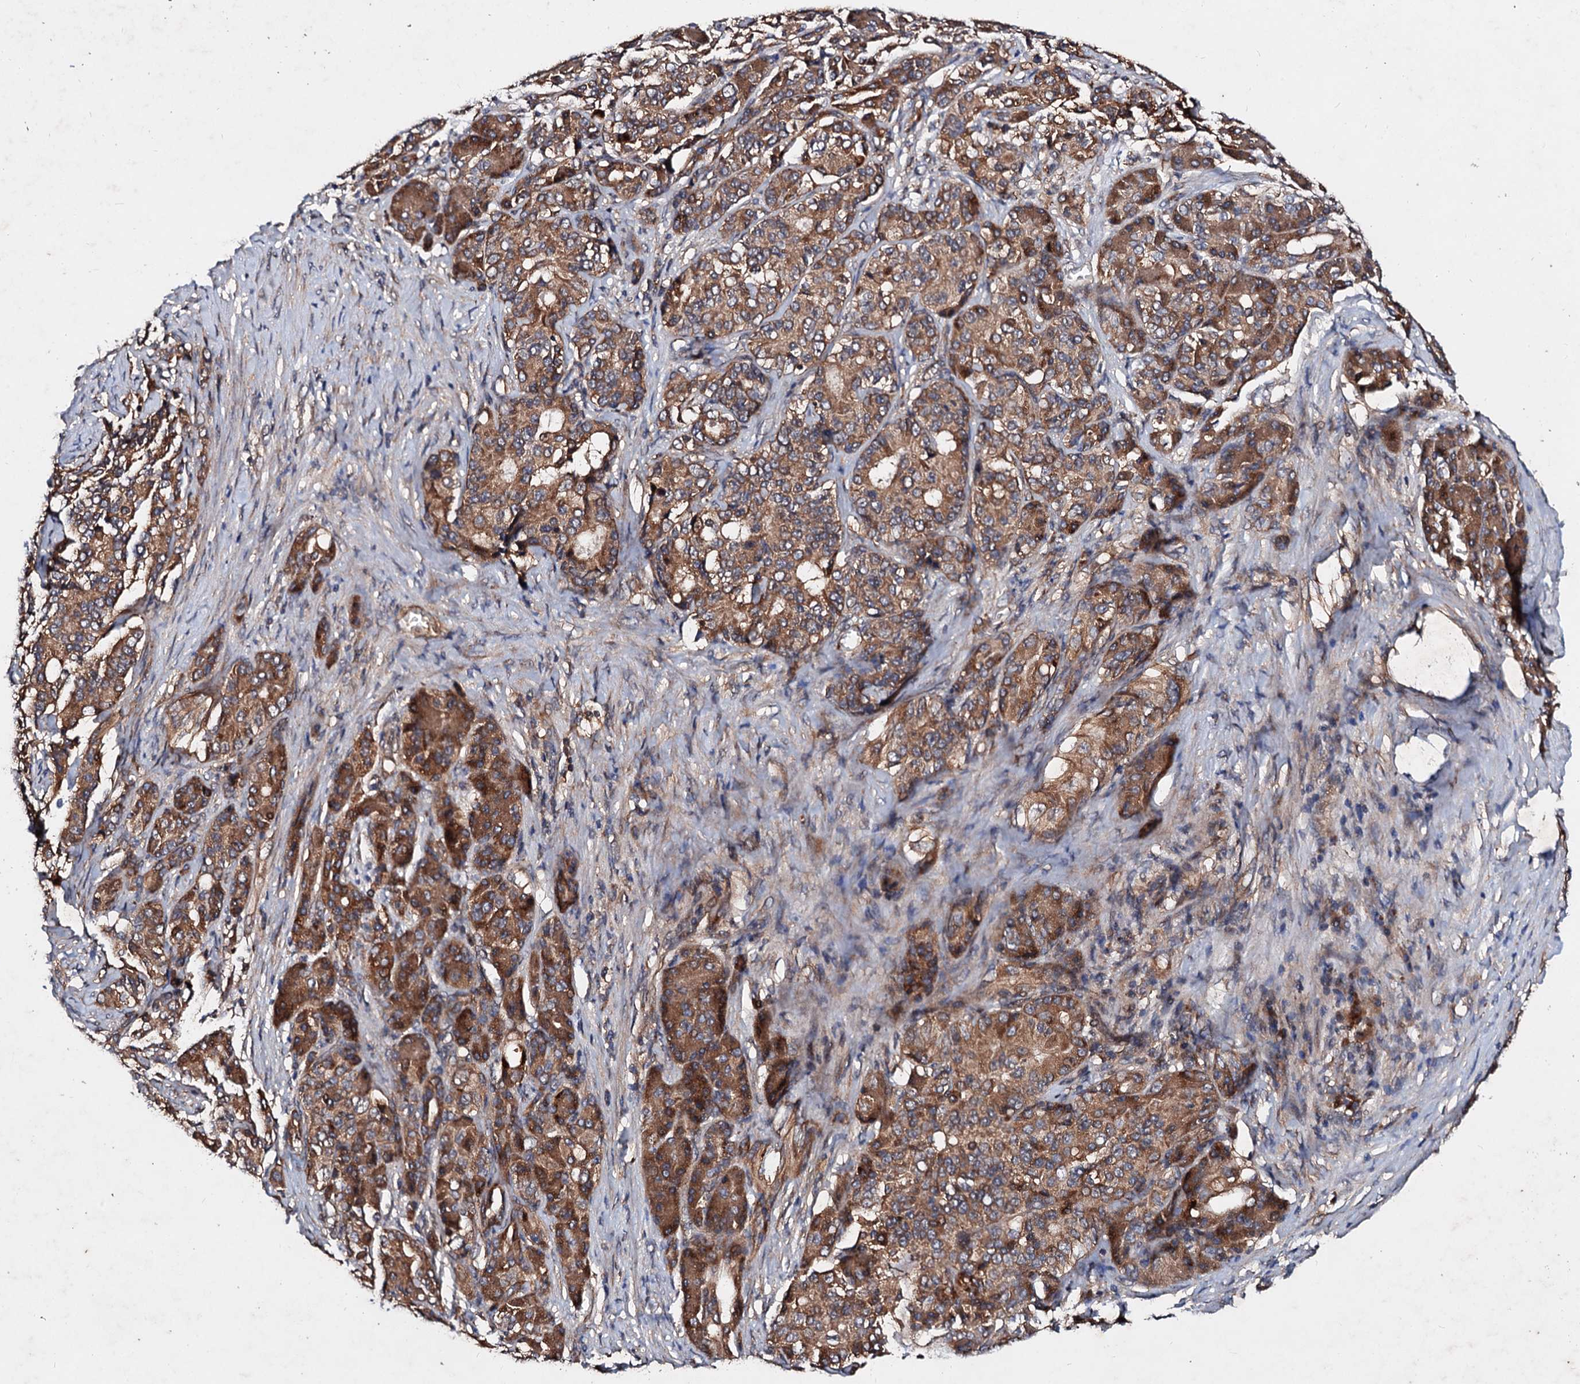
{"staining": {"intensity": "moderate", "quantity": ">75%", "location": "cytoplasmic/membranous"}, "tissue": "pancreatic cancer", "cell_type": "Tumor cells", "image_type": "cancer", "snomed": [{"axis": "morphology", "description": "Adenocarcinoma, NOS"}, {"axis": "topography", "description": "Pancreas"}], "caption": "Tumor cells exhibit medium levels of moderate cytoplasmic/membranous staining in about >75% of cells in pancreatic cancer. The staining was performed using DAB (3,3'-diaminobenzidine) to visualize the protein expression in brown, while the nuclei were stained in blue with hematoxylin (Magnification: 20x).", "gene": "EXTL1", "patient": {"sex": "female", "age": 74}}